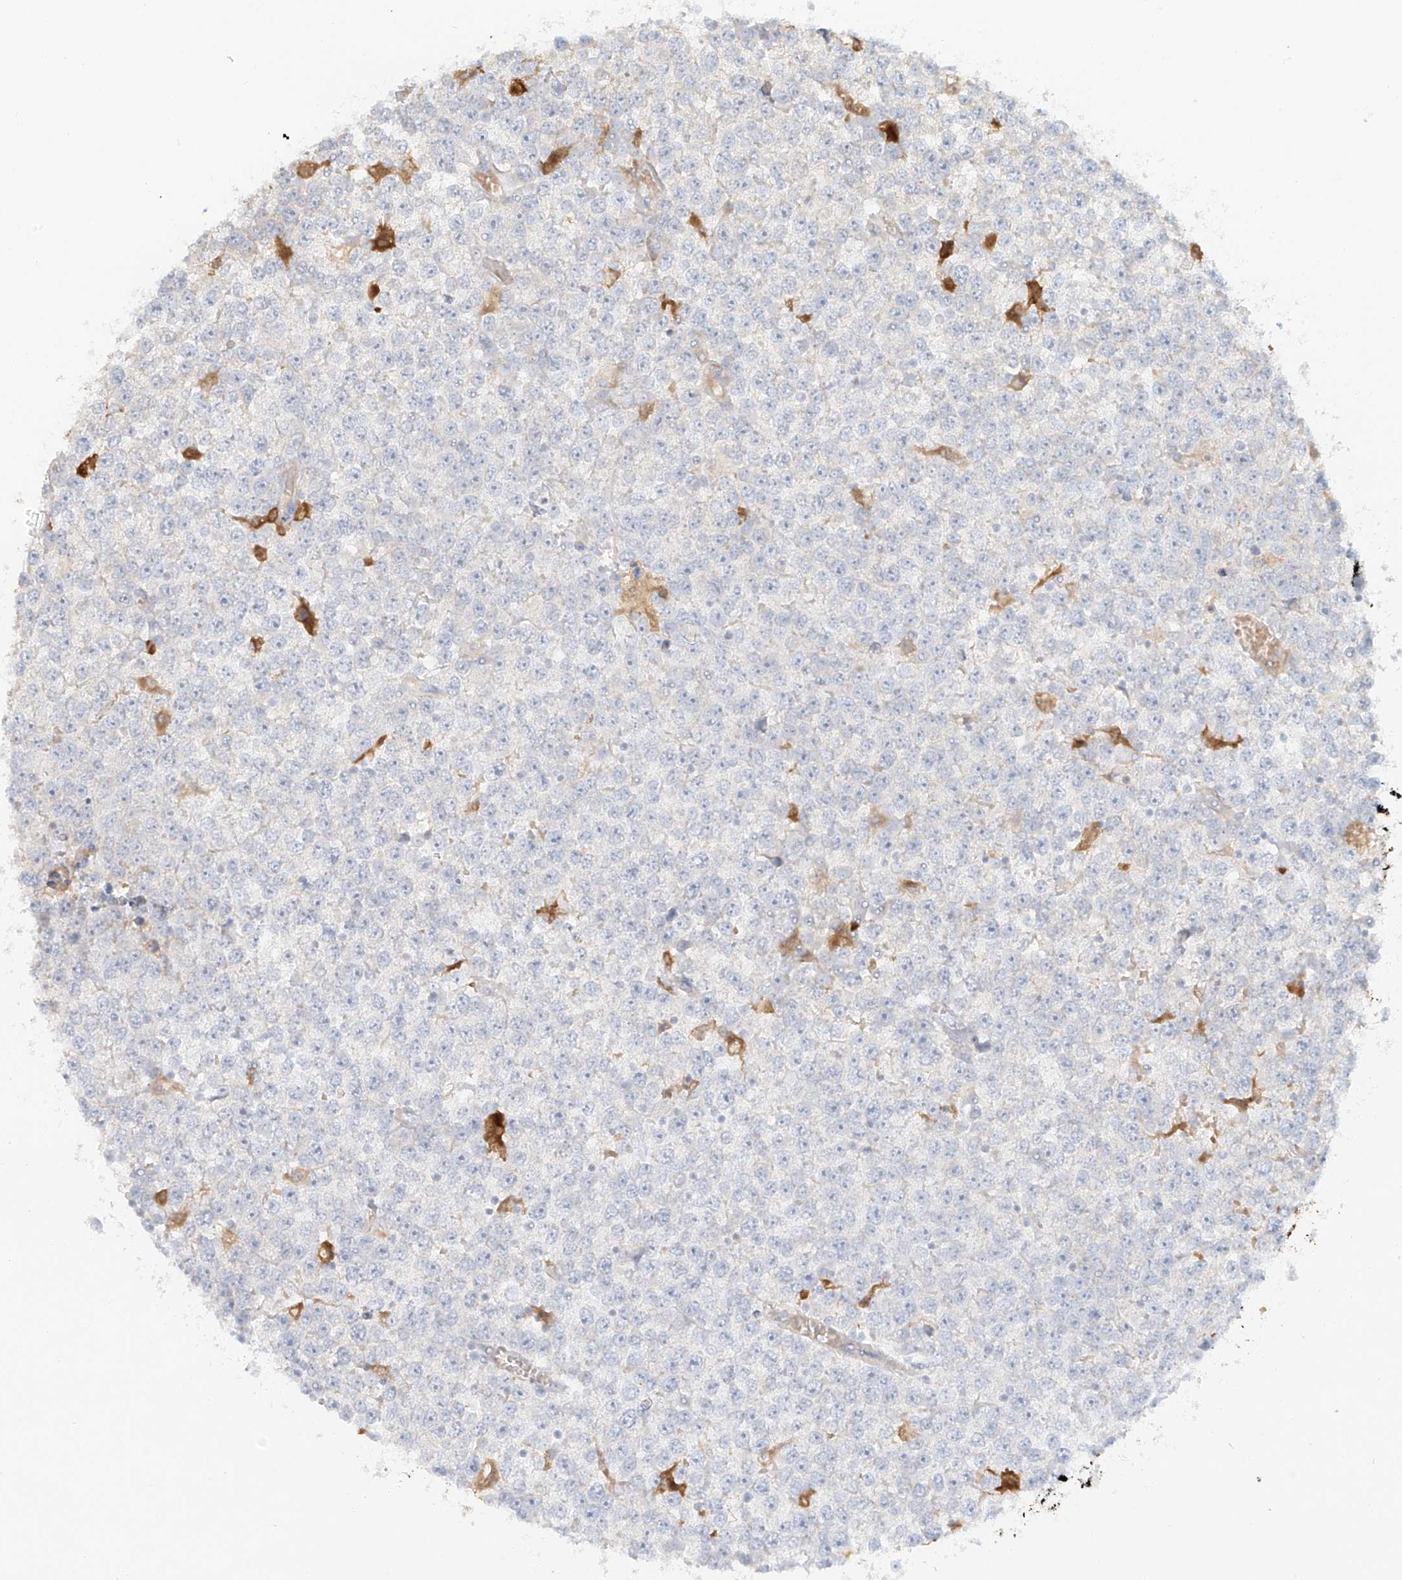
{"staining": {"intensity": "negative", "quantity": "none", "location": "none"}, "tissue": "testis cancer", "cell_type": "Tumor cells", "image_type": "cancer", "snomed": [{"axis": "morphology", "description": "Seminoma, NOS"}, {"axis": "topography", "description": "Testis"}], "caption": "The micrograph demonstrates no significant staining in tumor cells of seminoma (testis).", "gene": "UPK1B", "patient": {"sex": "male", "age": 65}}